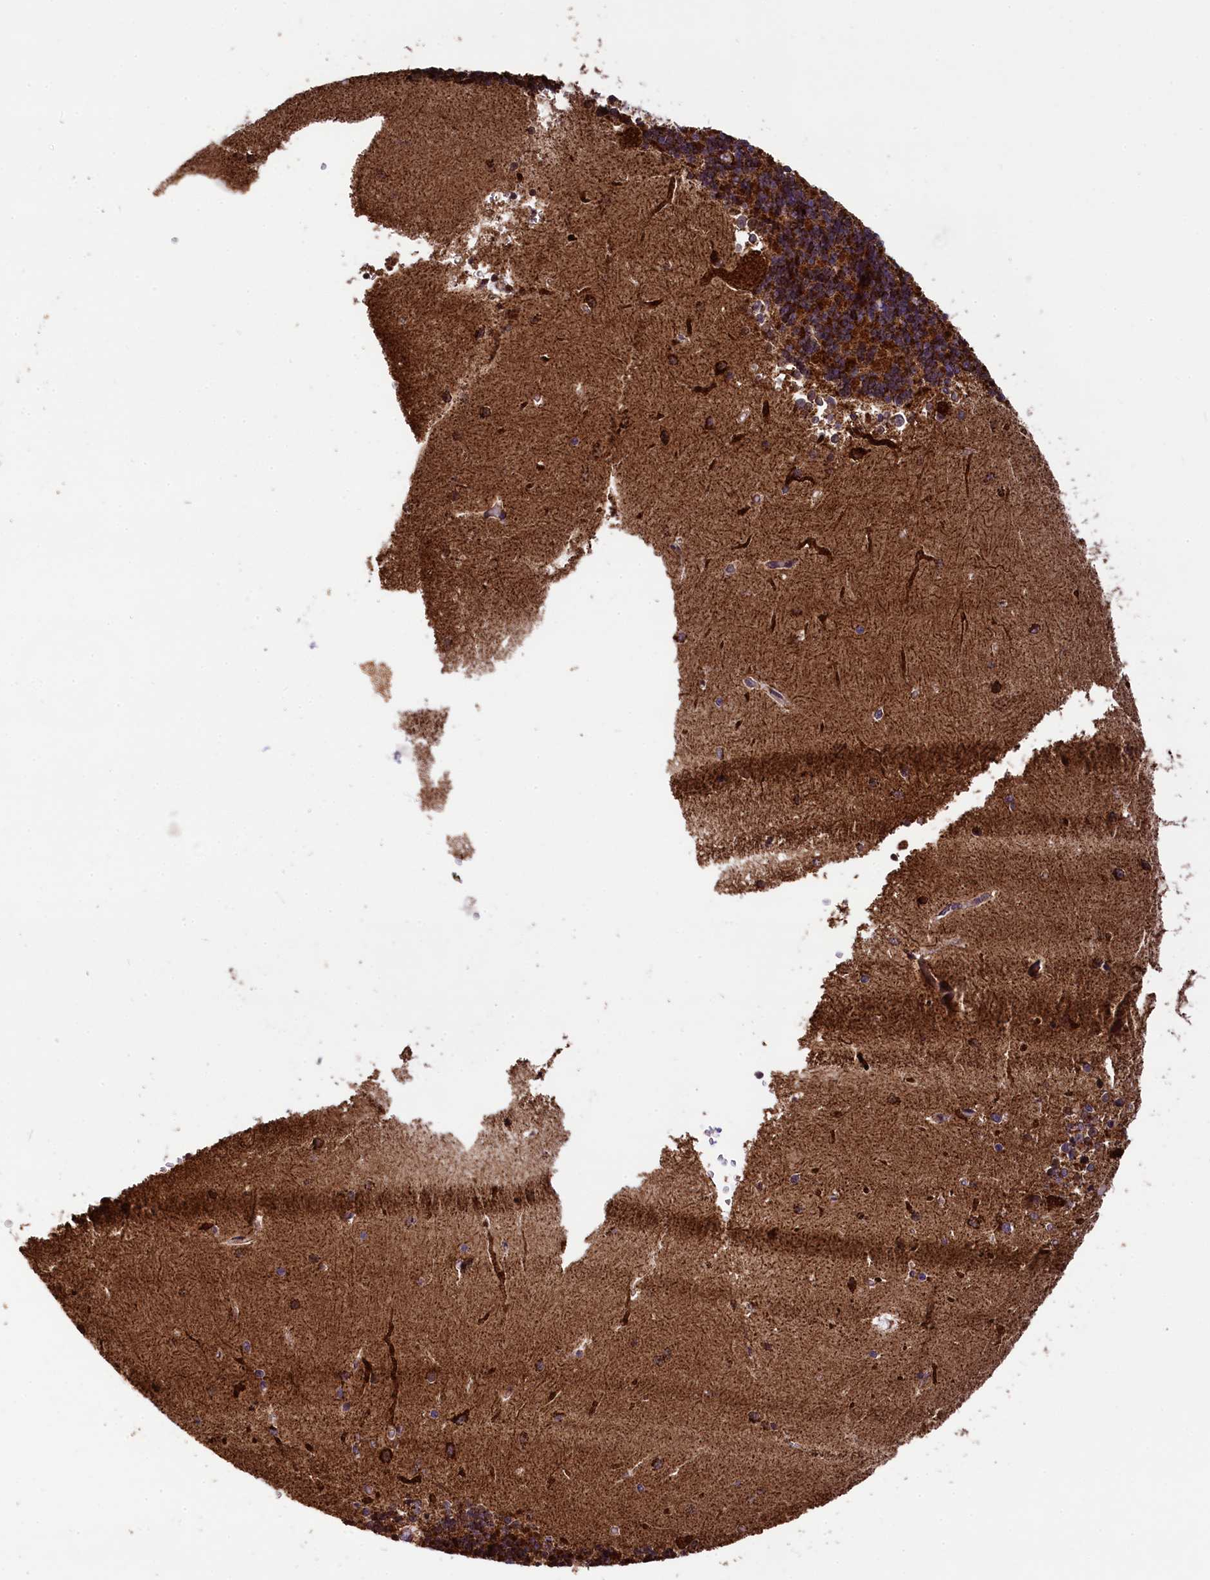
{"staining": {"intensity": "strong", "quantity": "<25%", "location": "cytoplasmic/membranous"}, "tissue": "cerebellum", "cell_type": "Cells in granular layer", "image_type": "normal", "snomed": [{"axis": "morphology", "description": "Normal tissue, NOS"}, {"axis": "topography", "description": "Cerebellum"}], "caption": "Immunohistochemical staining of benign cerebellum exhibits <25% levels of strong cytoplasmic/membranous protein expression in about <25% of cells in granular layer. The staining was performed using DAB (3,3'-diaminobenzidine), with brown indicating positive protein expression. Nuclei are stained blue with hematoxylin.", "gene": "KLC2", "patient": {"sex": "male", "age": 37}}